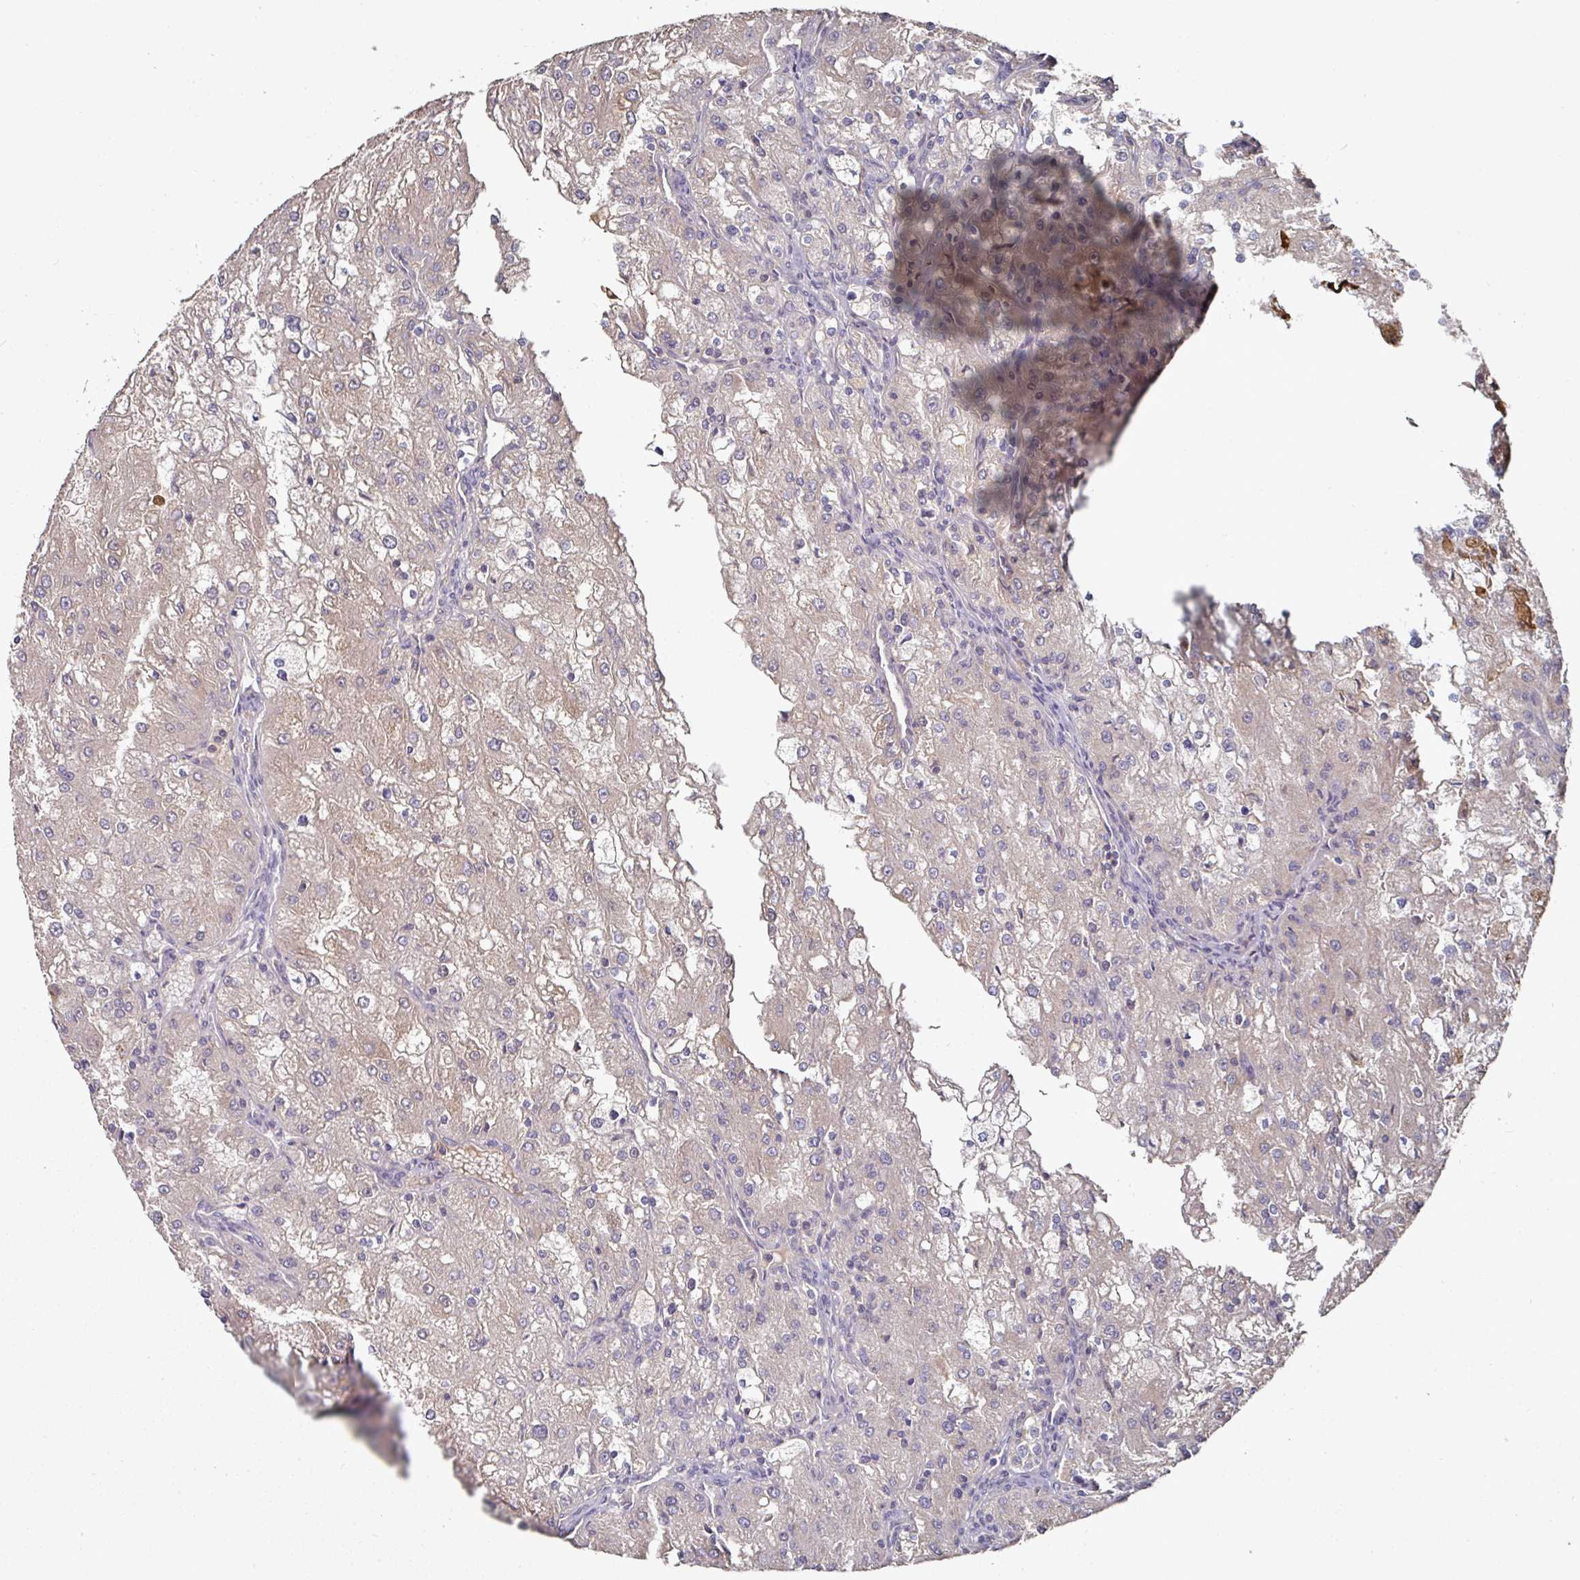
{"staining": {"intensity": "weak", "quantity": "<25%", "location": "cytoplasmic/membranous"}, "tissue": "renal cancer", "cell_type": "Tumor cells", "image_type": "cancer", "snomed": [{"axis": "morphology", "description": "Adenocarcinoma, NOS"}, {"axis": "topography", "description": "Kidney"}], "caption": "Tumor cells show no significant protein staining in adenocarcinoma (renal).", "gene": "CEP95", "patient": {"sex": "female", "age": 74}}